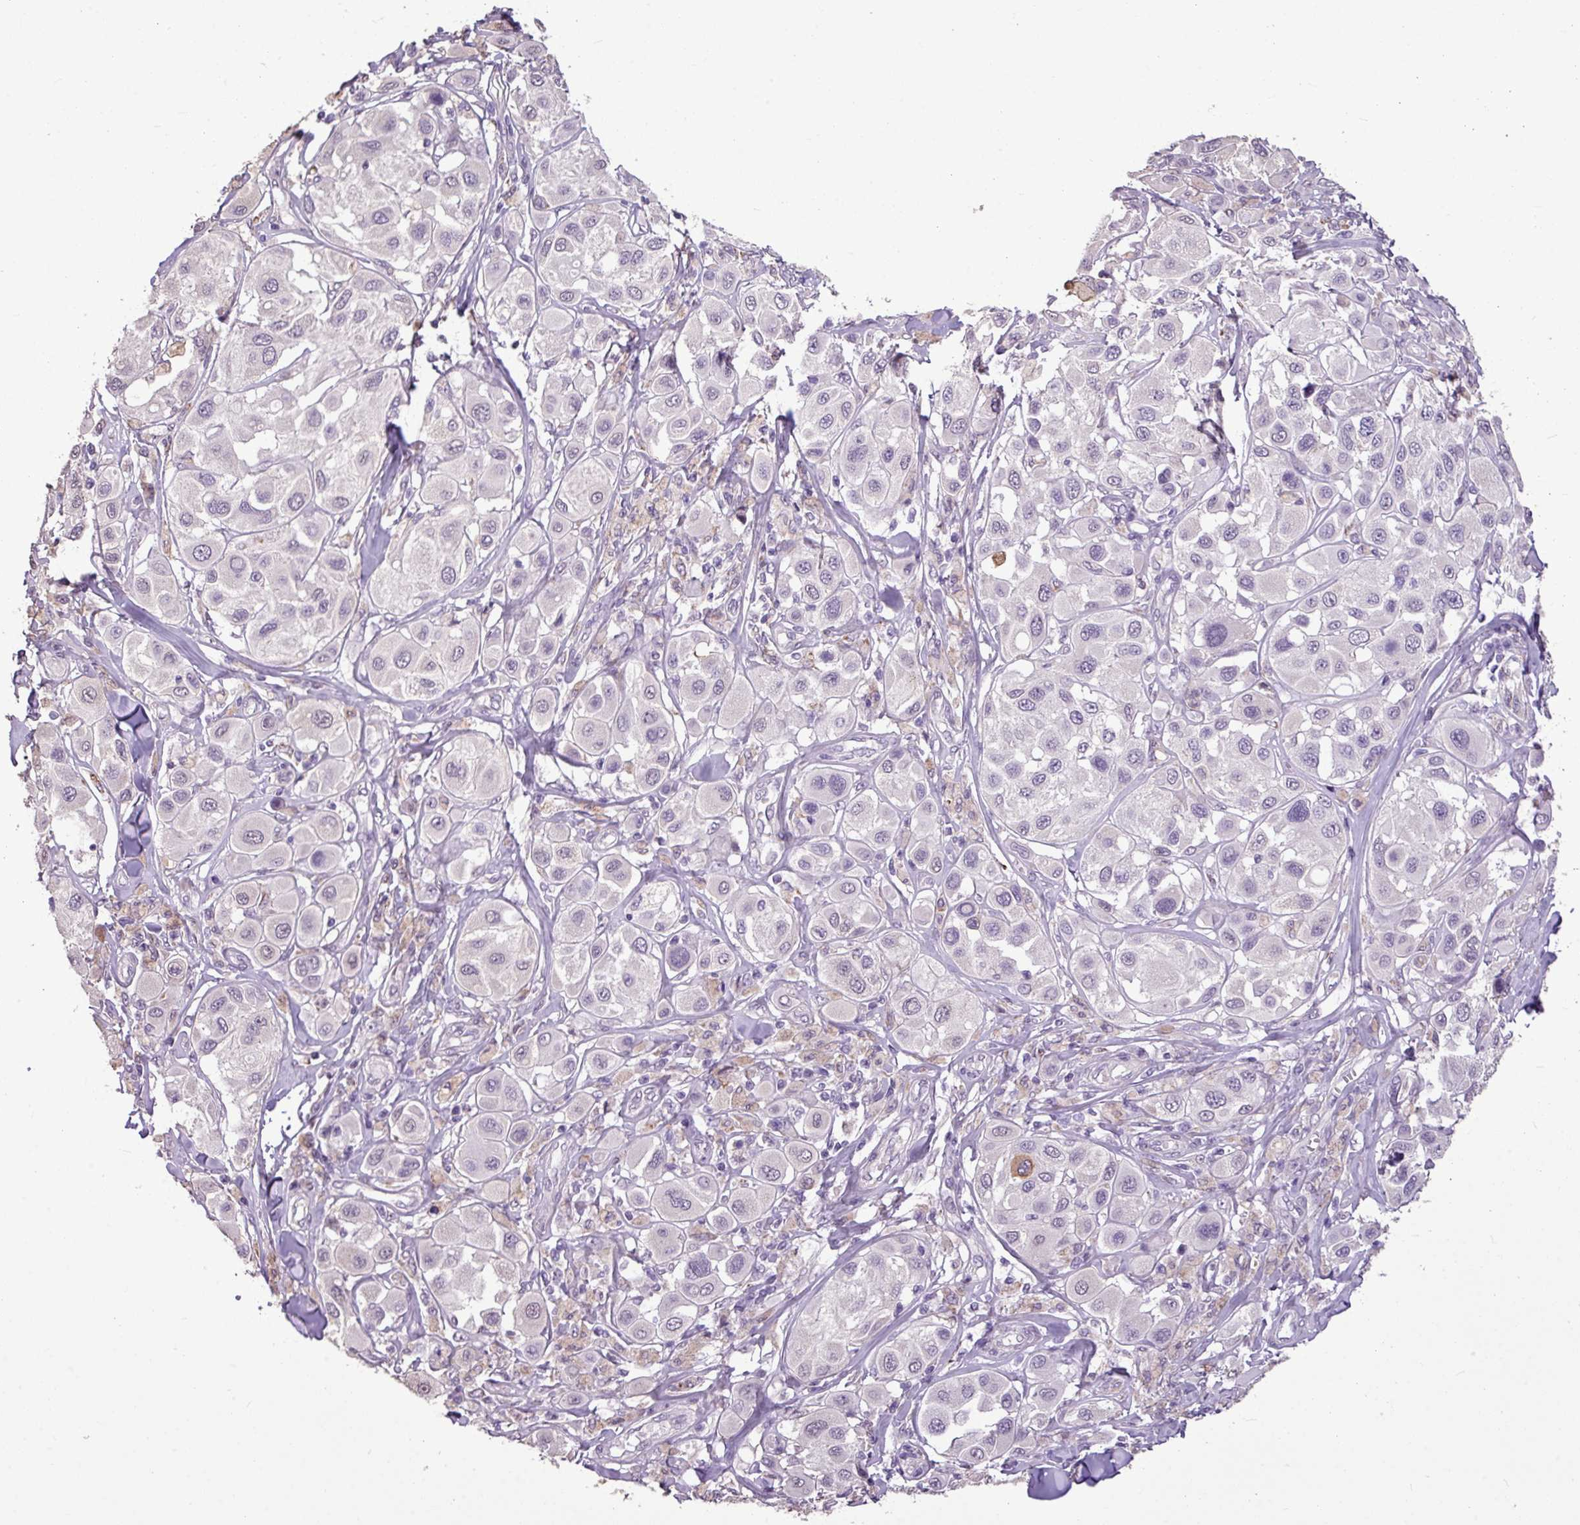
{"staining": {"intensity": "negative", "quantity": "none", "location": "none"}, "tissue": "melanoma", "cell_type": "Tumor cells", "image_type": "cancer", "snomed": [{"axis": "morphology", "description": "Malignant melanoma, Metastatic site"}, {"axis": "topography", "description": "Skin"}], "caption": "The image exhibits no staining of tumor cells in malignant melanoma (metastatic site).", "gene": "ALDH2", "patient": {"sex": "male", "age": 41}}